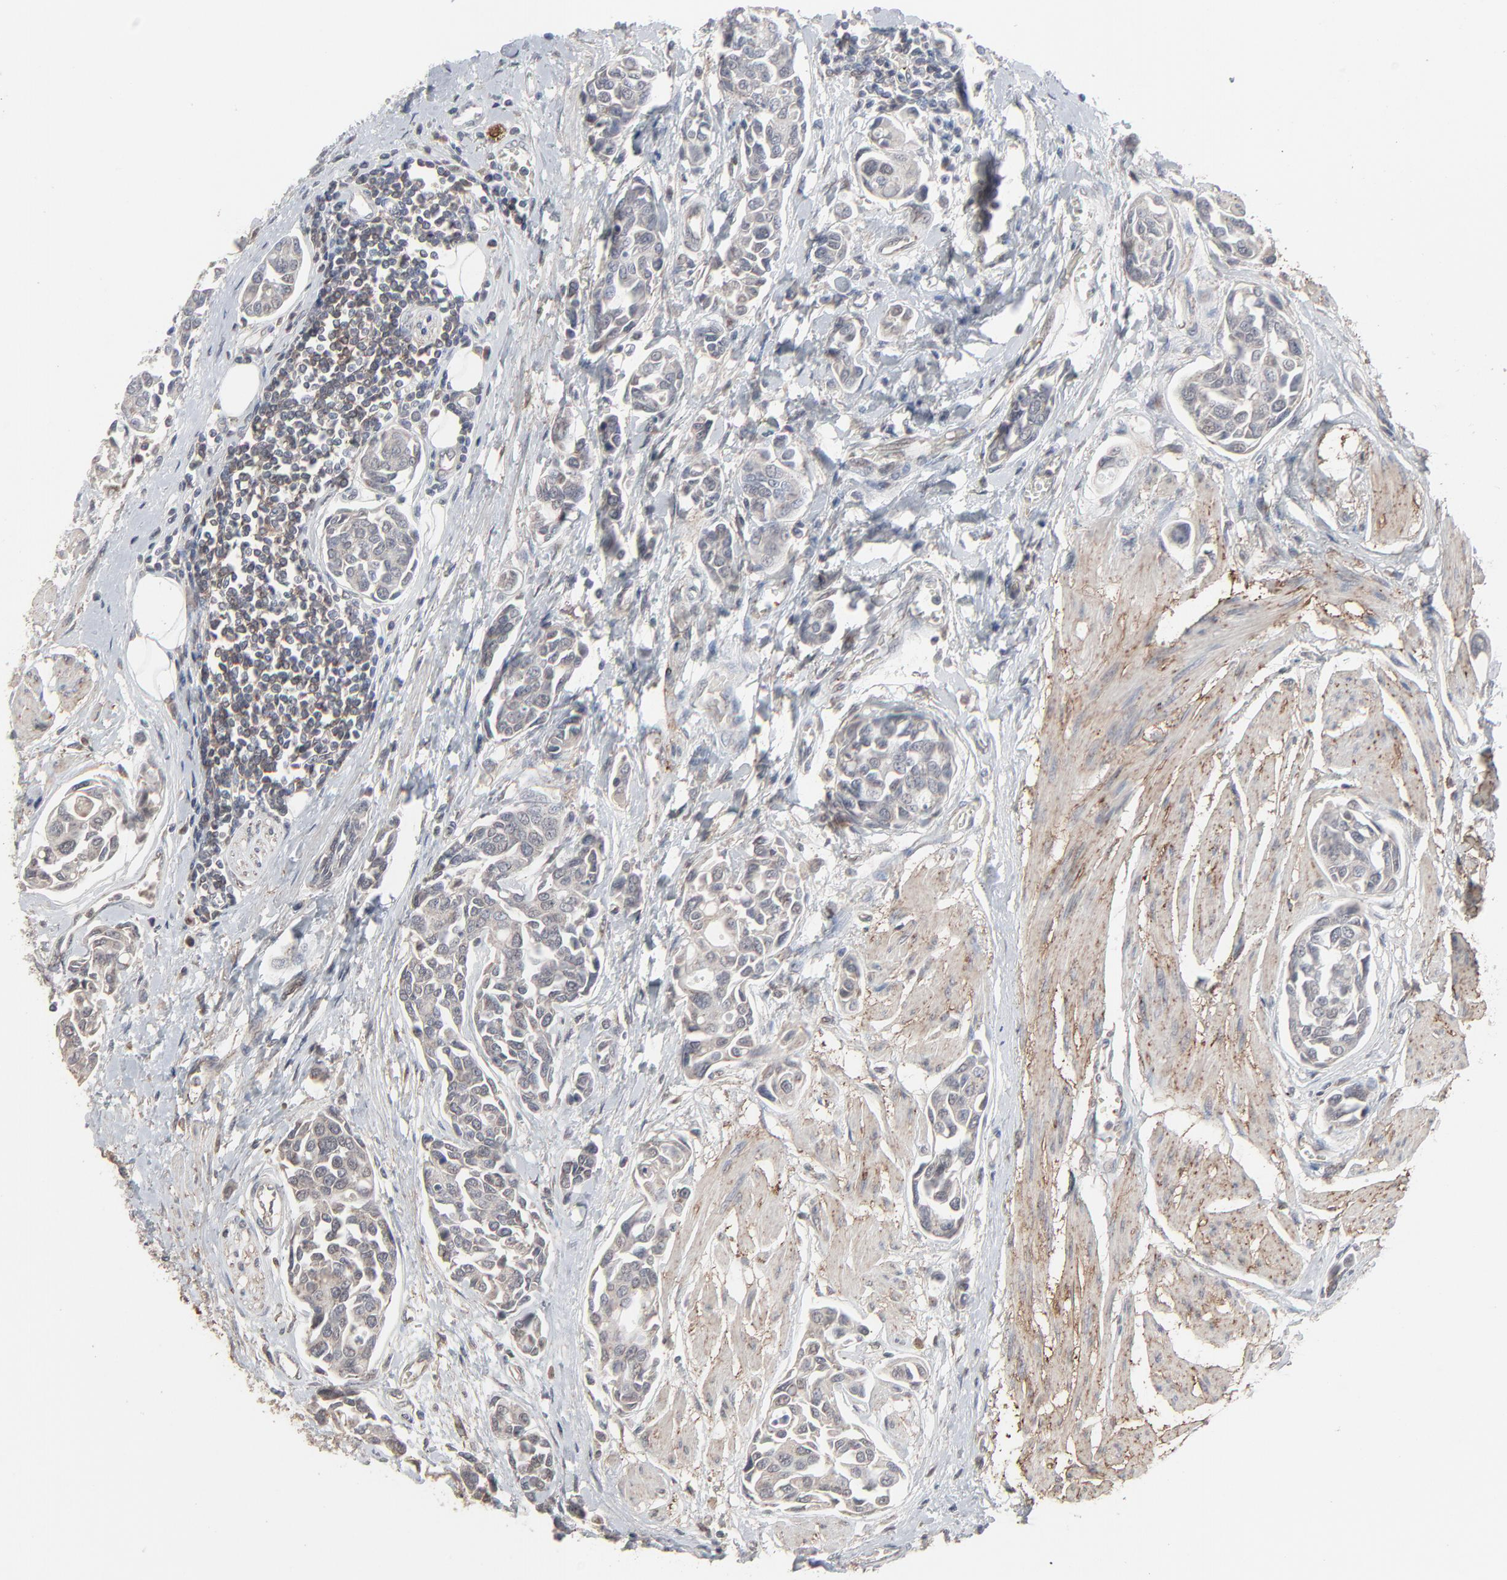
{"staining": {"intensity": "negative", "quantity": "none", "location": "none"}, "tissue": "urothelial cancer", "cell_type": "Tumor cells", "image_type": "cancer", "snomed": [{"axis": "morphology", "description": "Urothelial carcinoma, High grade"}, {"axis": "topography", "description": "Urinary bladder"}], "caption": "High power microscopy histopathology image of an immunohistochemistry (IHC) histopathology image of urothelial cancer, revealing no significant staining in tumor cells. (DAB (3,3'-diaminobenzidine) IHC visualized using brightfield microscopy, high magnification).", "gene": "JAM3", "patient": {"sex": "male", "age": 78}}